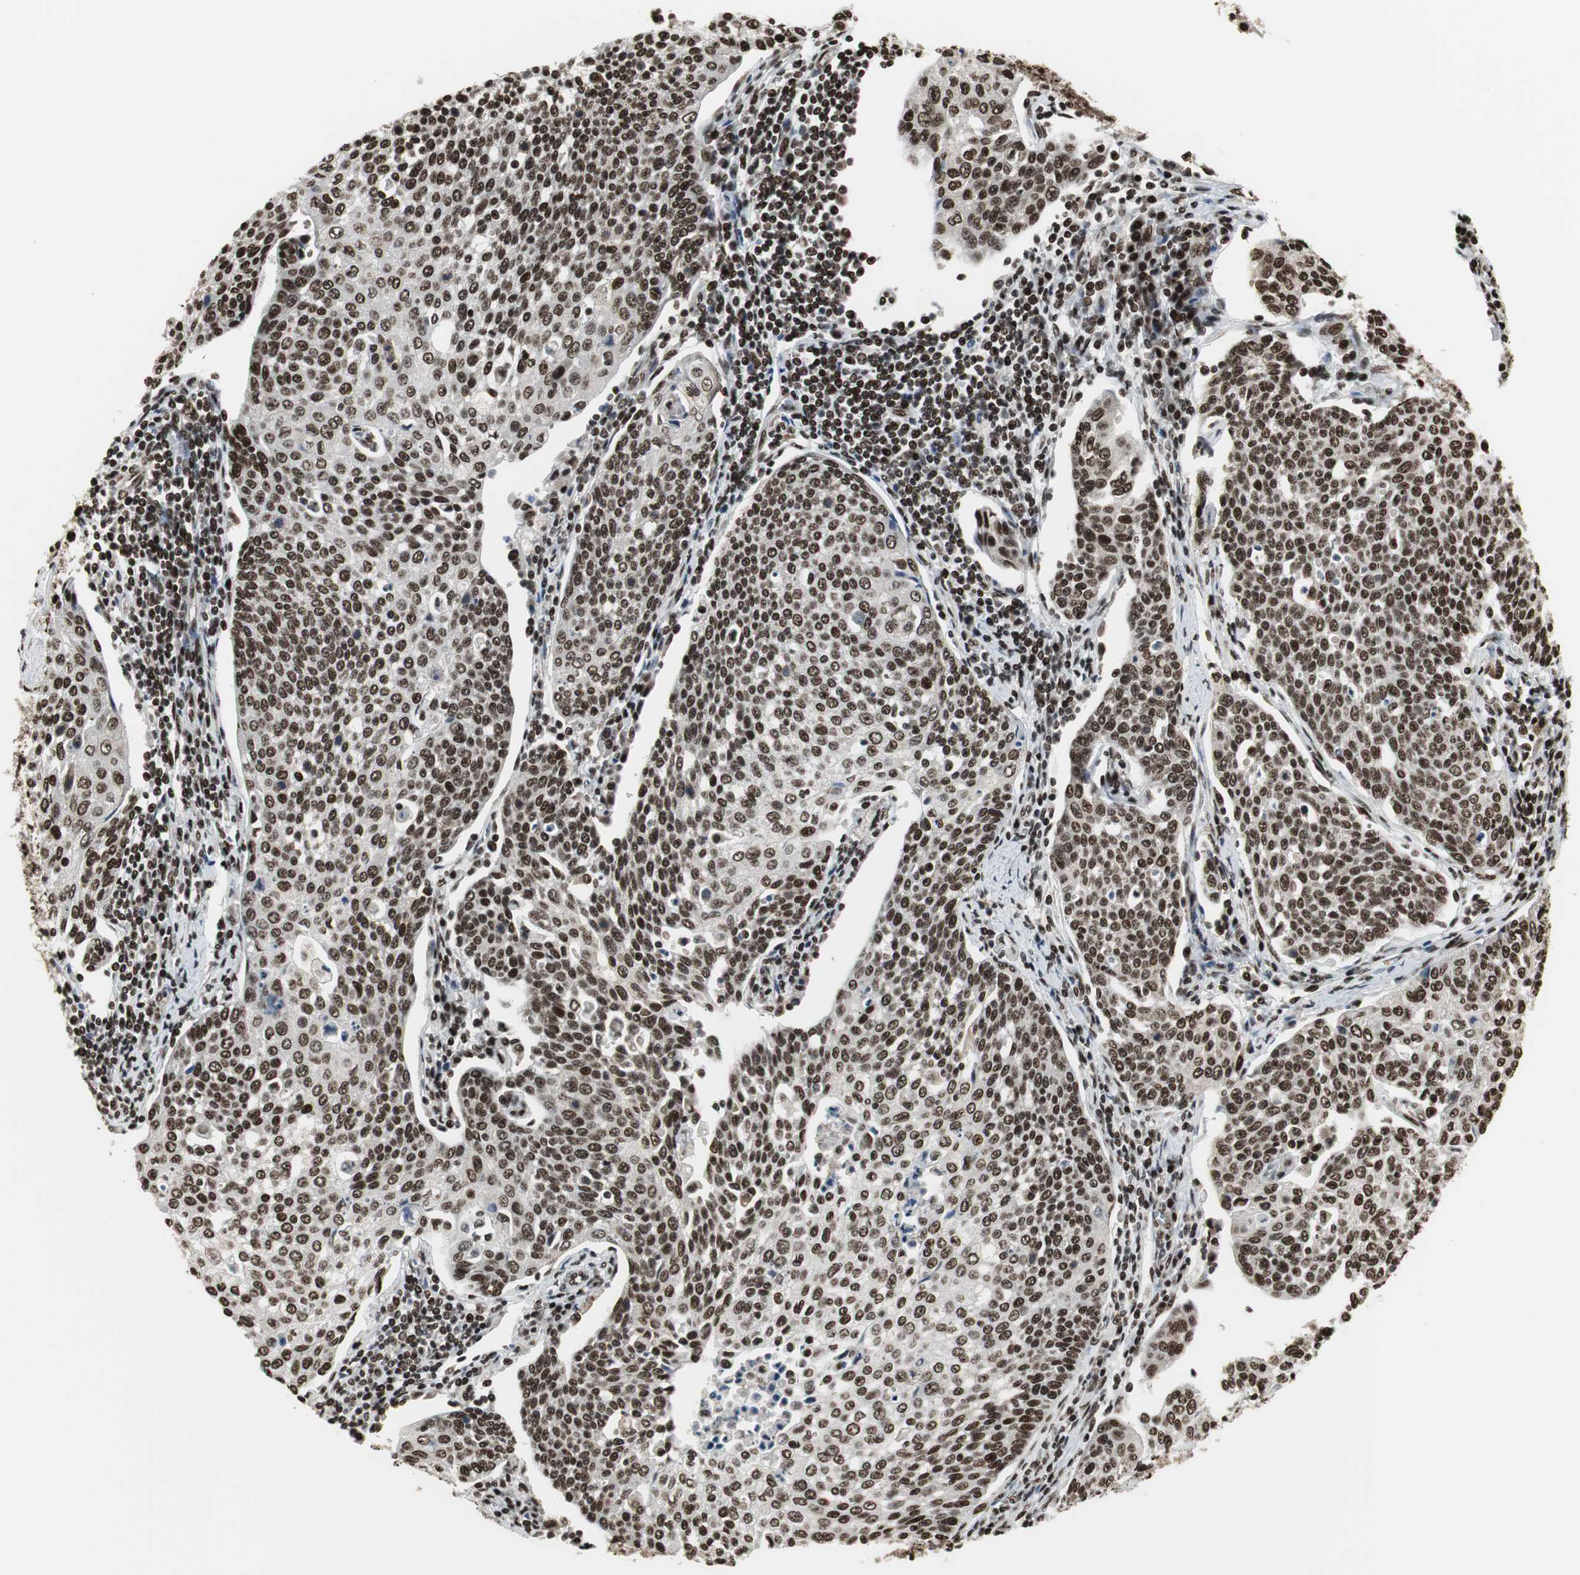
{"staining": {"intensity": "strong", "quantity": ">75%", "location": "nuclear"}, "tissue": "cervical cancer", "cell_type": "Tumor cells", "image_type": "cancer", "snomed": [{"axis": "morphology", "description": "Squamous cell carcinoma, NOS"}, {"axis": "topography", "description": "Cervix"}], "caption": "Strong nuclear expression is present in approximately >75% of tumor cells in cervical cancer. (Brightfield microscopy of DAB IHC at high magnification).", "gene": "PARN", "patient": {"sex": "female", "age": 34}}